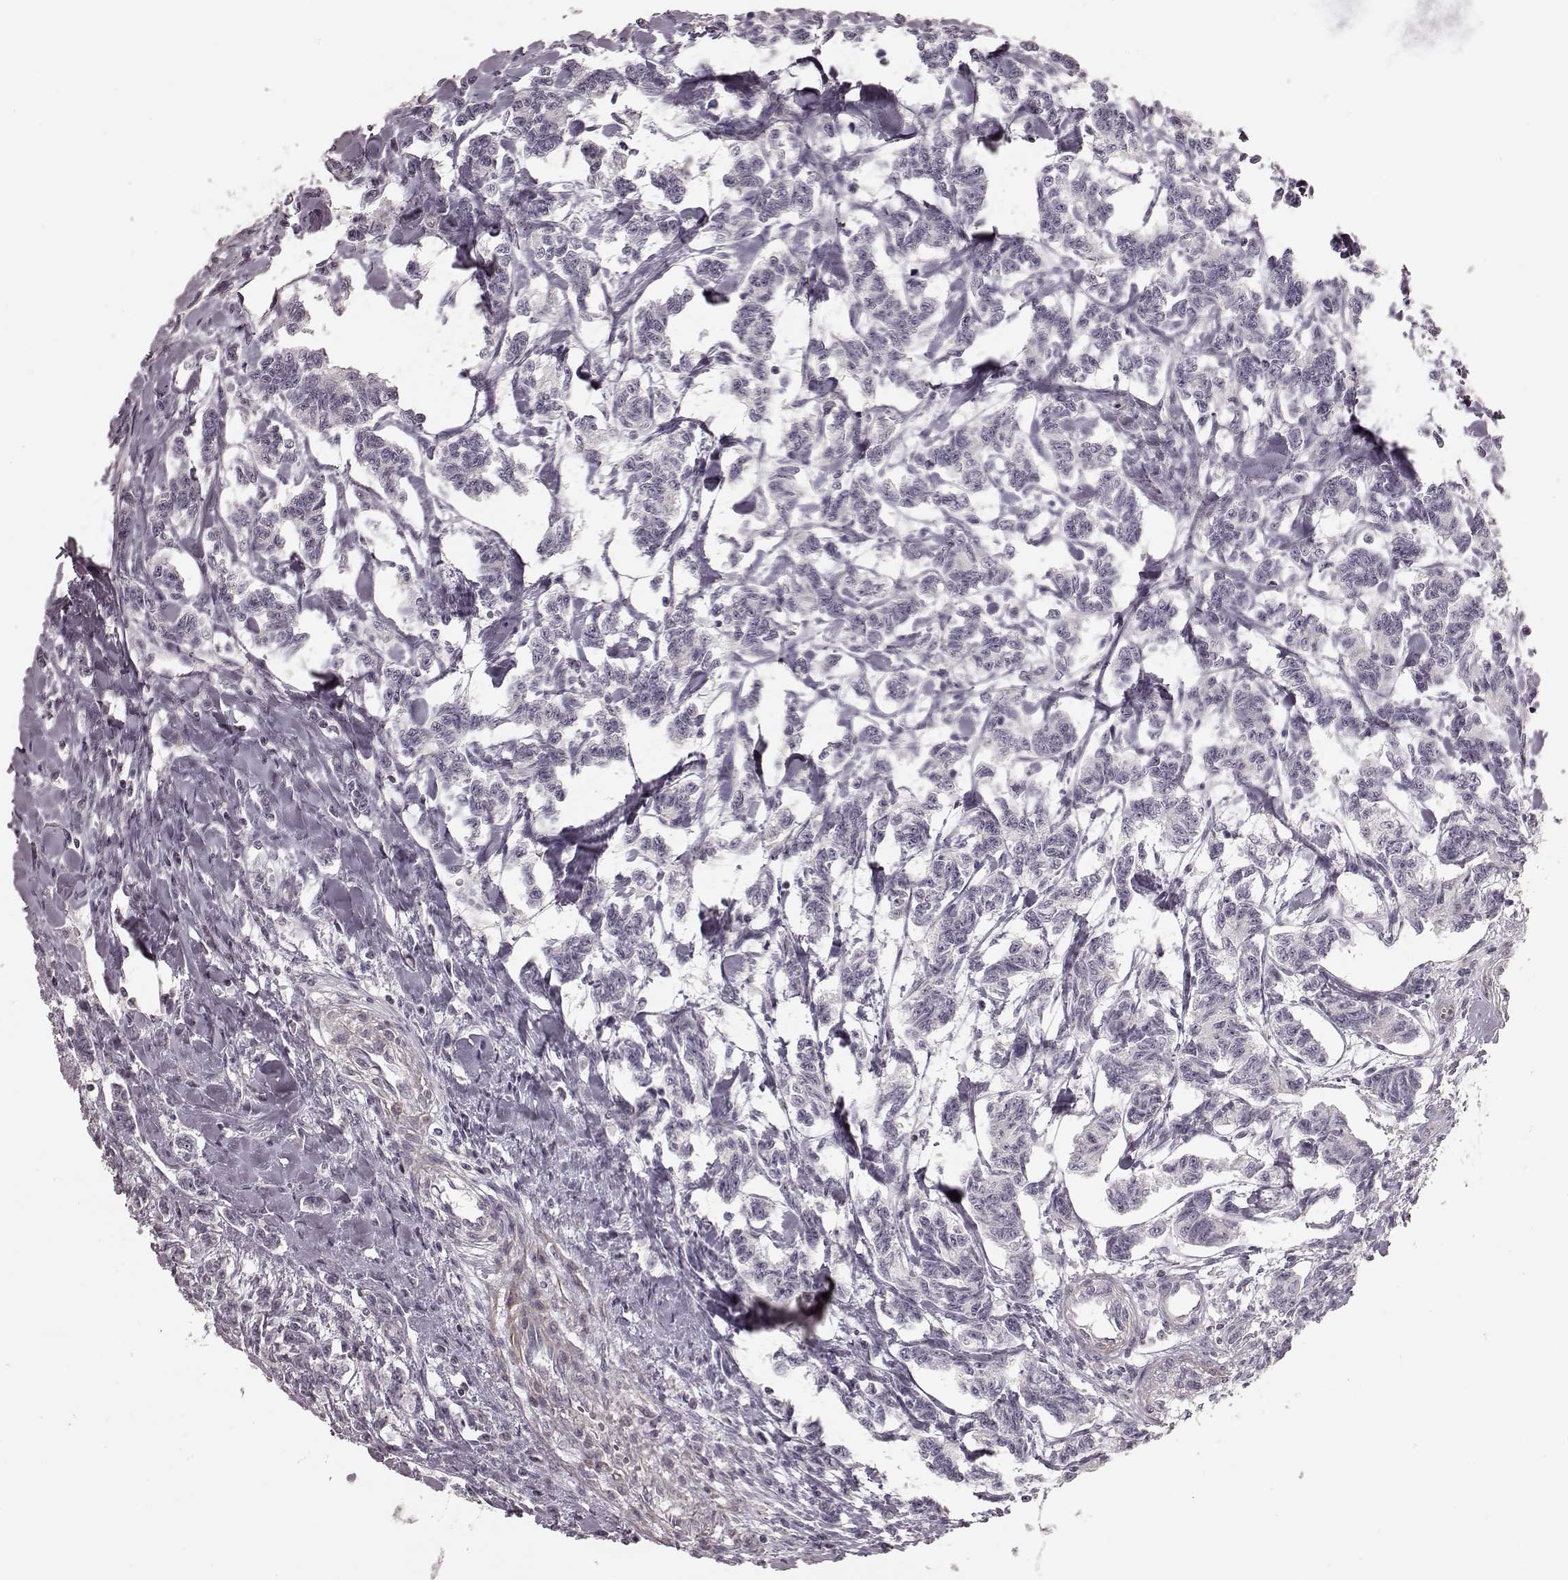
{"staining": {"intensity": "negative", "quantity": "none", "location": "none"}, "tissue": "carcinoid", "cell_type": "Tumor cells", "image_type": "cancer", "snomed": [{"axis": "morphology", "description": "Carcinoid, malignant, NOS"}, {"axis": "topography", "description": "Kidney"}], "caption": "This photomicrograph is of carcinoid stained with immunohistochemistry to label a protein in brown with the nuclei are counter-stained blue. There is no expression in tumor cells.", "gene": "PRLHR", "patient": {"sex": "female", "age": 41}}